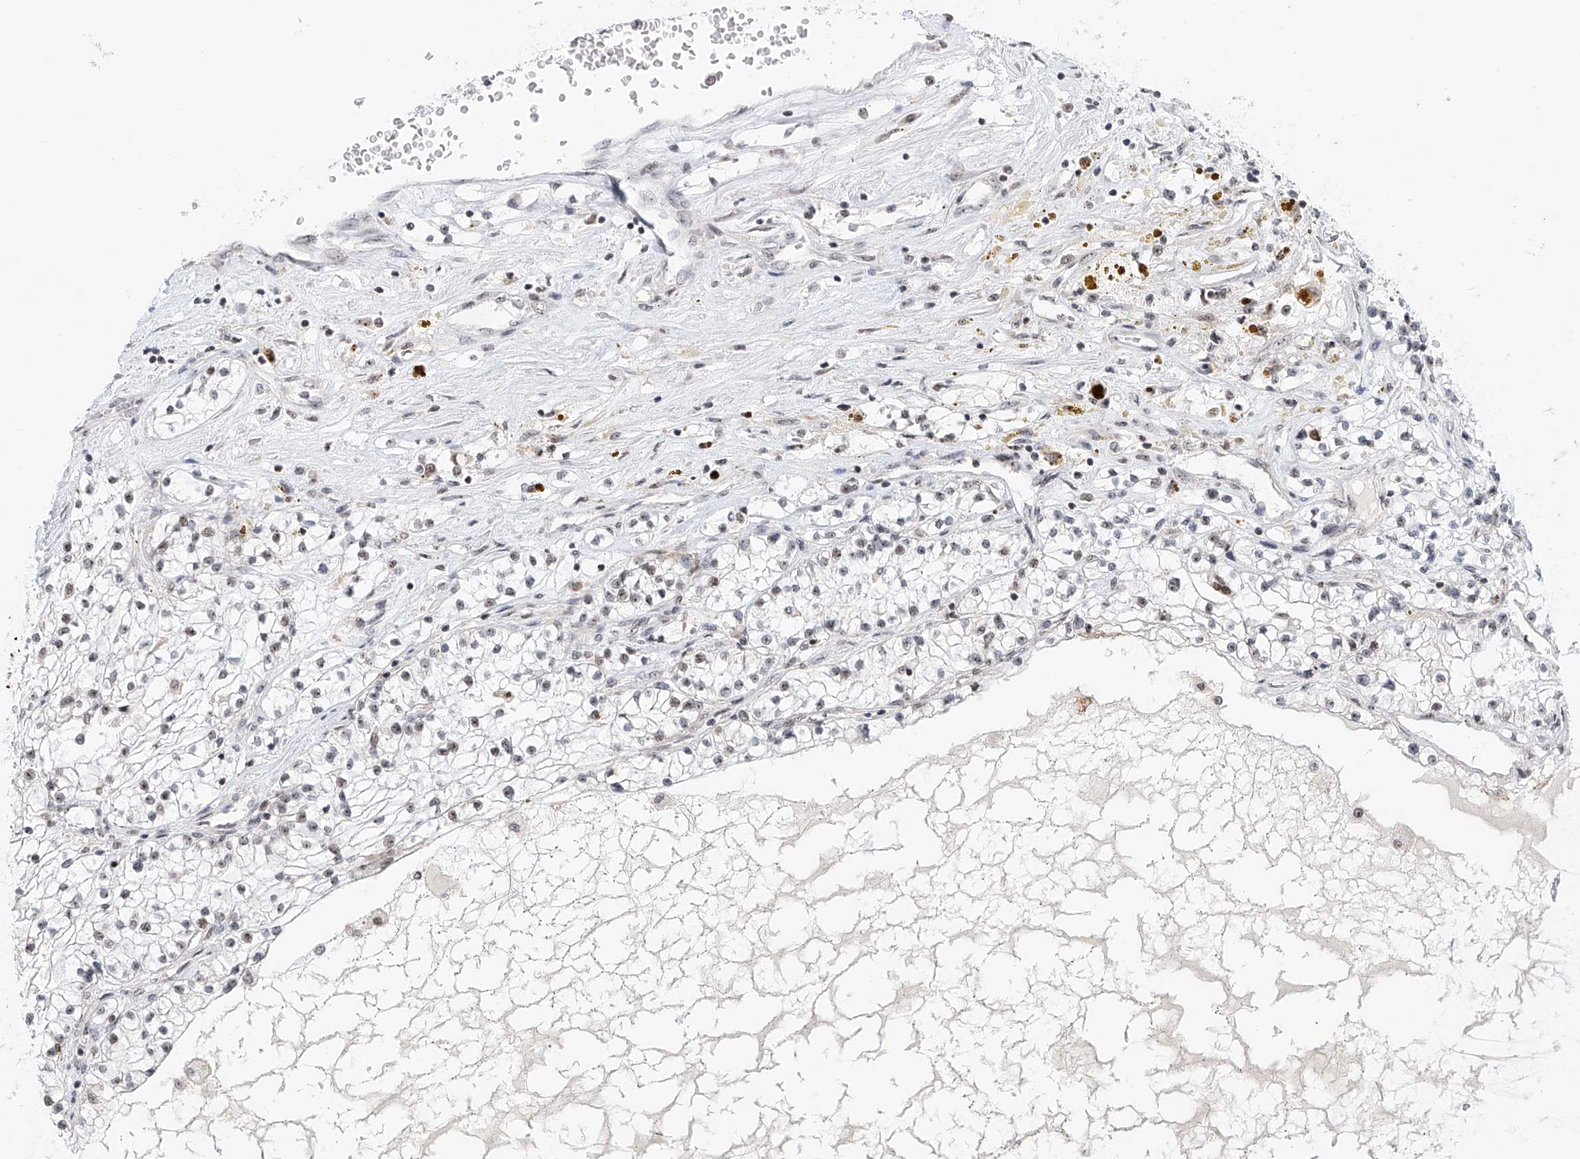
{"staining": {"intensity": "negative", "quantity": "none", "location": "none"}, "tissue": "renal cancer", "cell_type": "Tumor cells", "image_type": "cancer", "snomed": [{"axis": "morphology", "description": "Normal tissue, NOS"}, {"axis": "morphology", "description": "Adenocarcinoma, NOS"}, {"axis": "topography", "description": "Kidney"}], "caption": "This is an immunohistochemistry (IHC) photomicrograph of human renal cancer (adenocarcinoma). There is no staining in tumor cells.", "gene": "PRUNE2", "patient": {"sex": "male", "age": 68}}